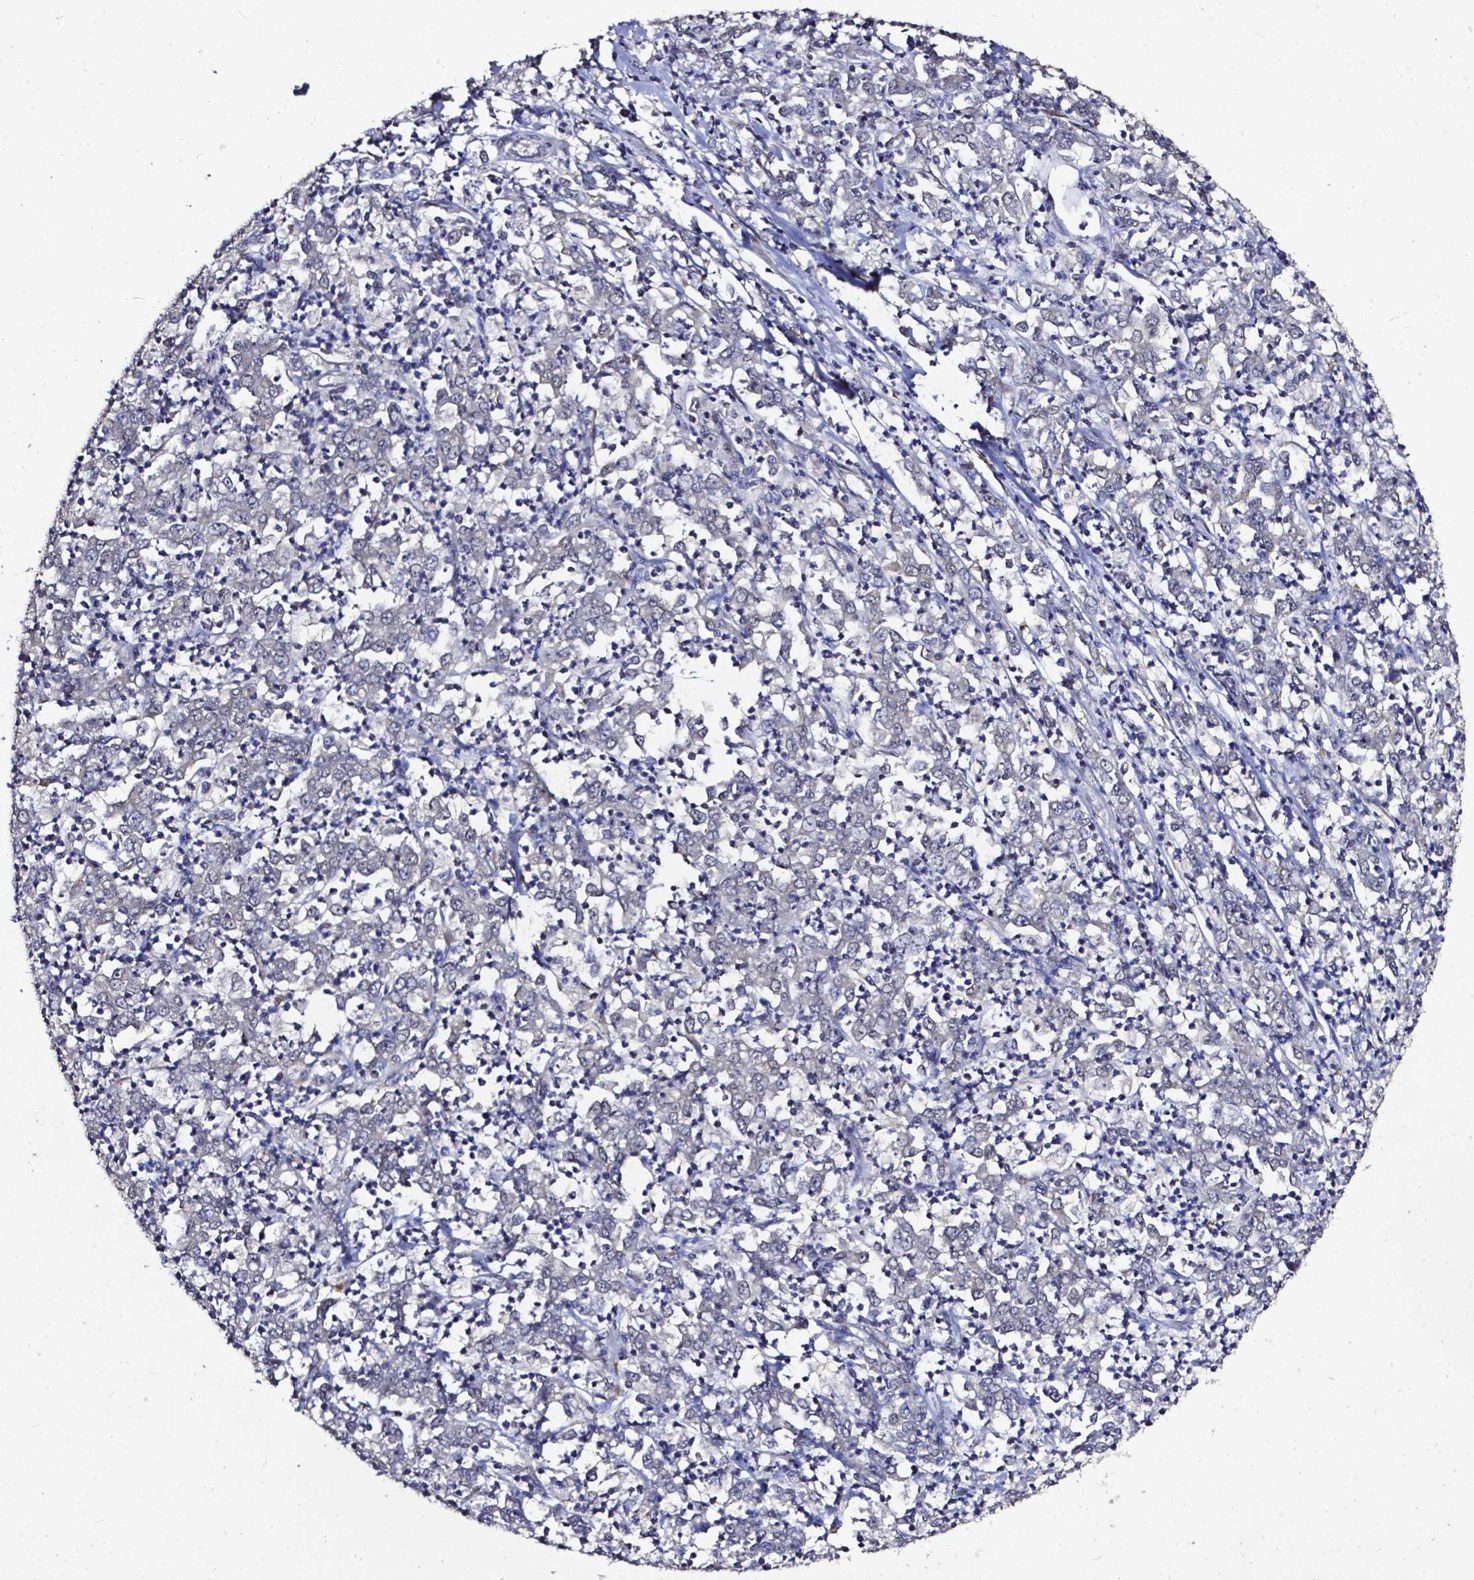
{"staining": {"intensity": "weak", "quantity": "<25%", "location": "cytoplasmic/membranous"}, "tissue": "stomach cancer", "cell_type": "Tumor cells", "image_type": "cancer", "snomed": [{"axis": "morphology", "description": "Adenocarcinoma, NOS"}, {"axis": "topography", "description": "Stomach, lower"}], "caption": "Tumor cells show no significant positivity in stomach adenocarcinoma. (DAB (3,3'-diaminobenzidine) immunohistochemistry (IHC) with hematoxylin counter stain).", "gene": "OTUB1", "patient": {"sex": "female", "age": 71}}